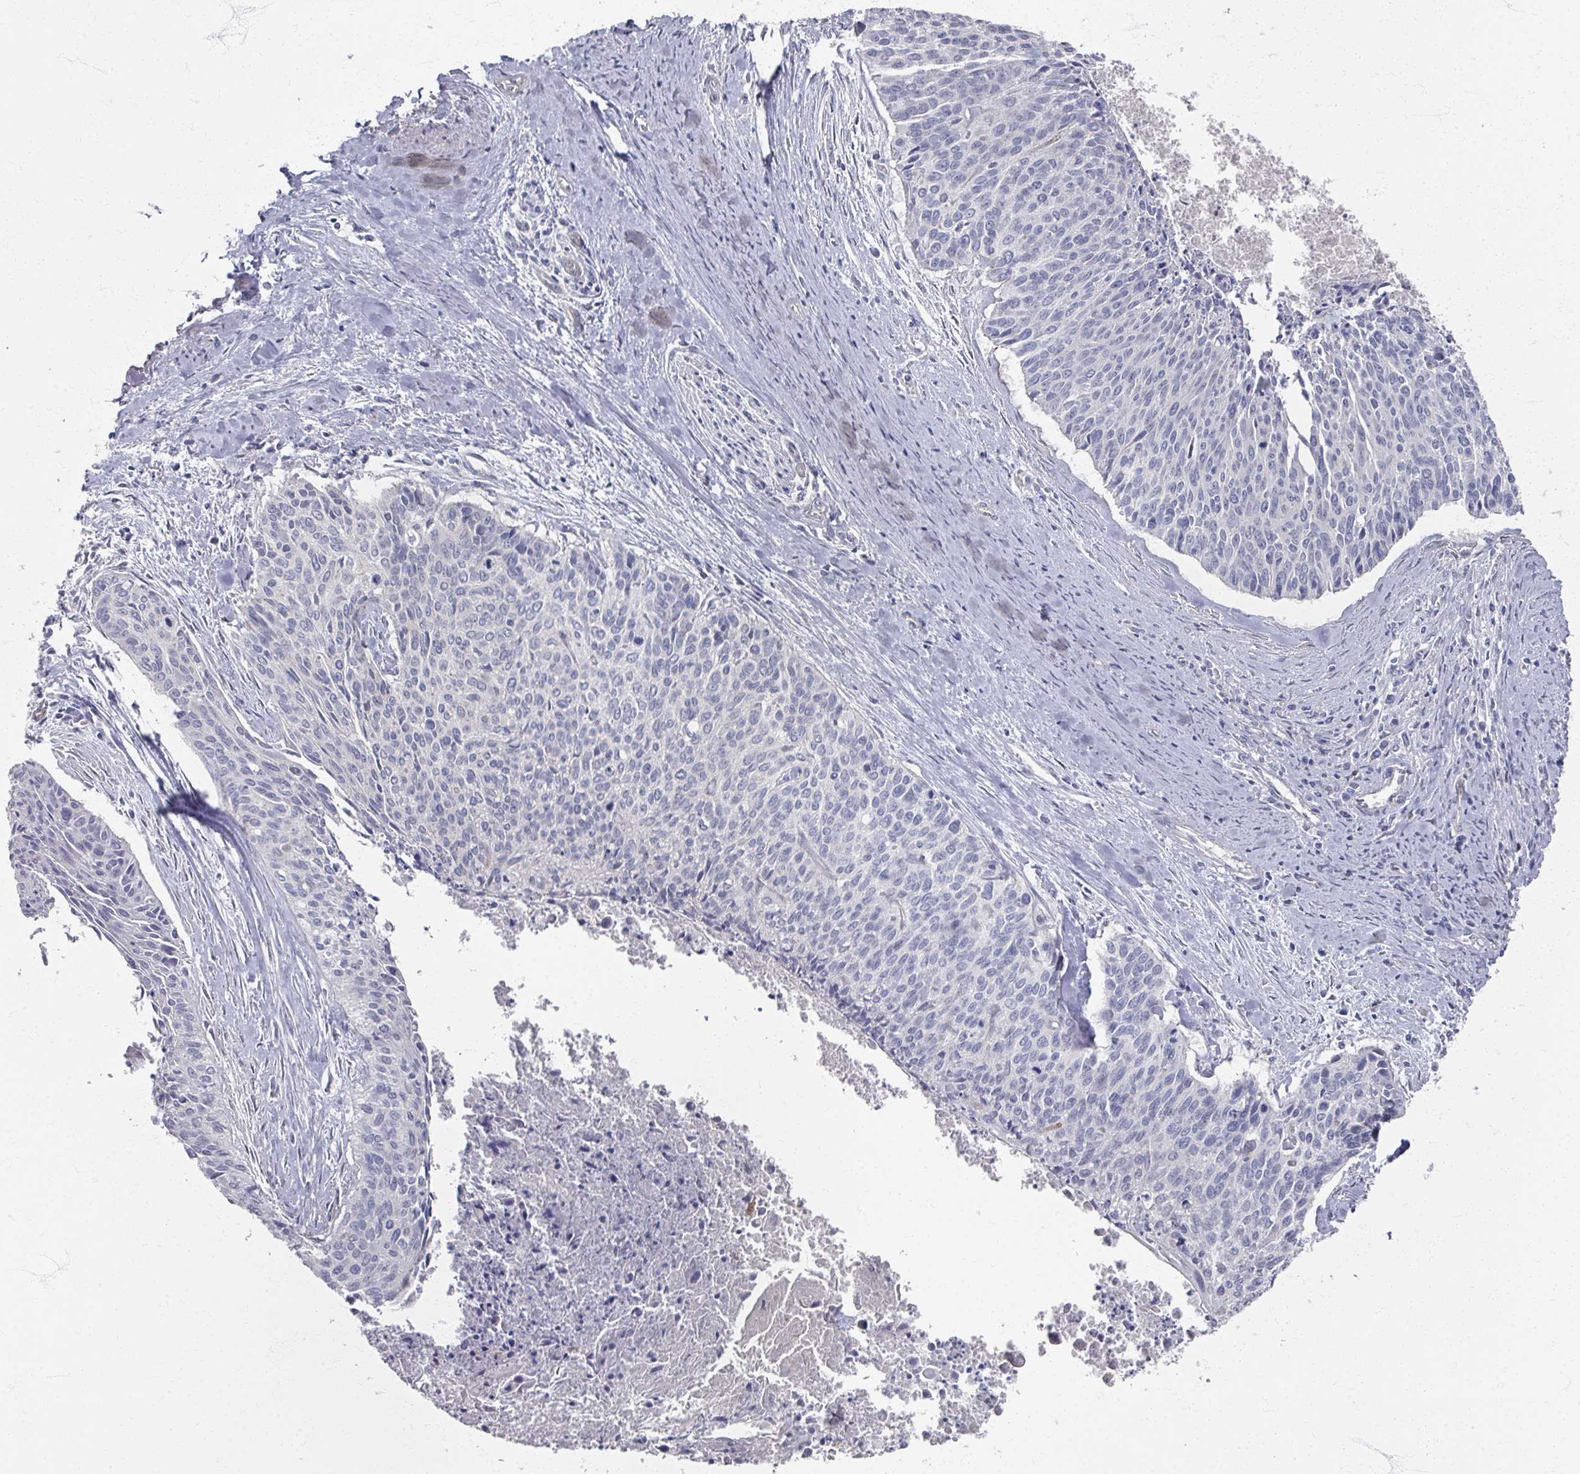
{"staining": {"intensity": "negative", "quantity": "none", "location": "none"}, "tissue": "cervical cancer", "cell_type": "Tumor cells", "image_type": "cancer", "snomed": [{"axis": "morphology", "description": "Squamous cell carcinoma, NOS"}, {"axis": "topography", "description": "Cervix"}], "caption": "This is an immunohistochemistry photomicrograph of cervical squamous cell carcinoma. There is no positivity in tumor cells.", "gene": "TTYH3", "patient": {"sex": "female", "age": 55}}